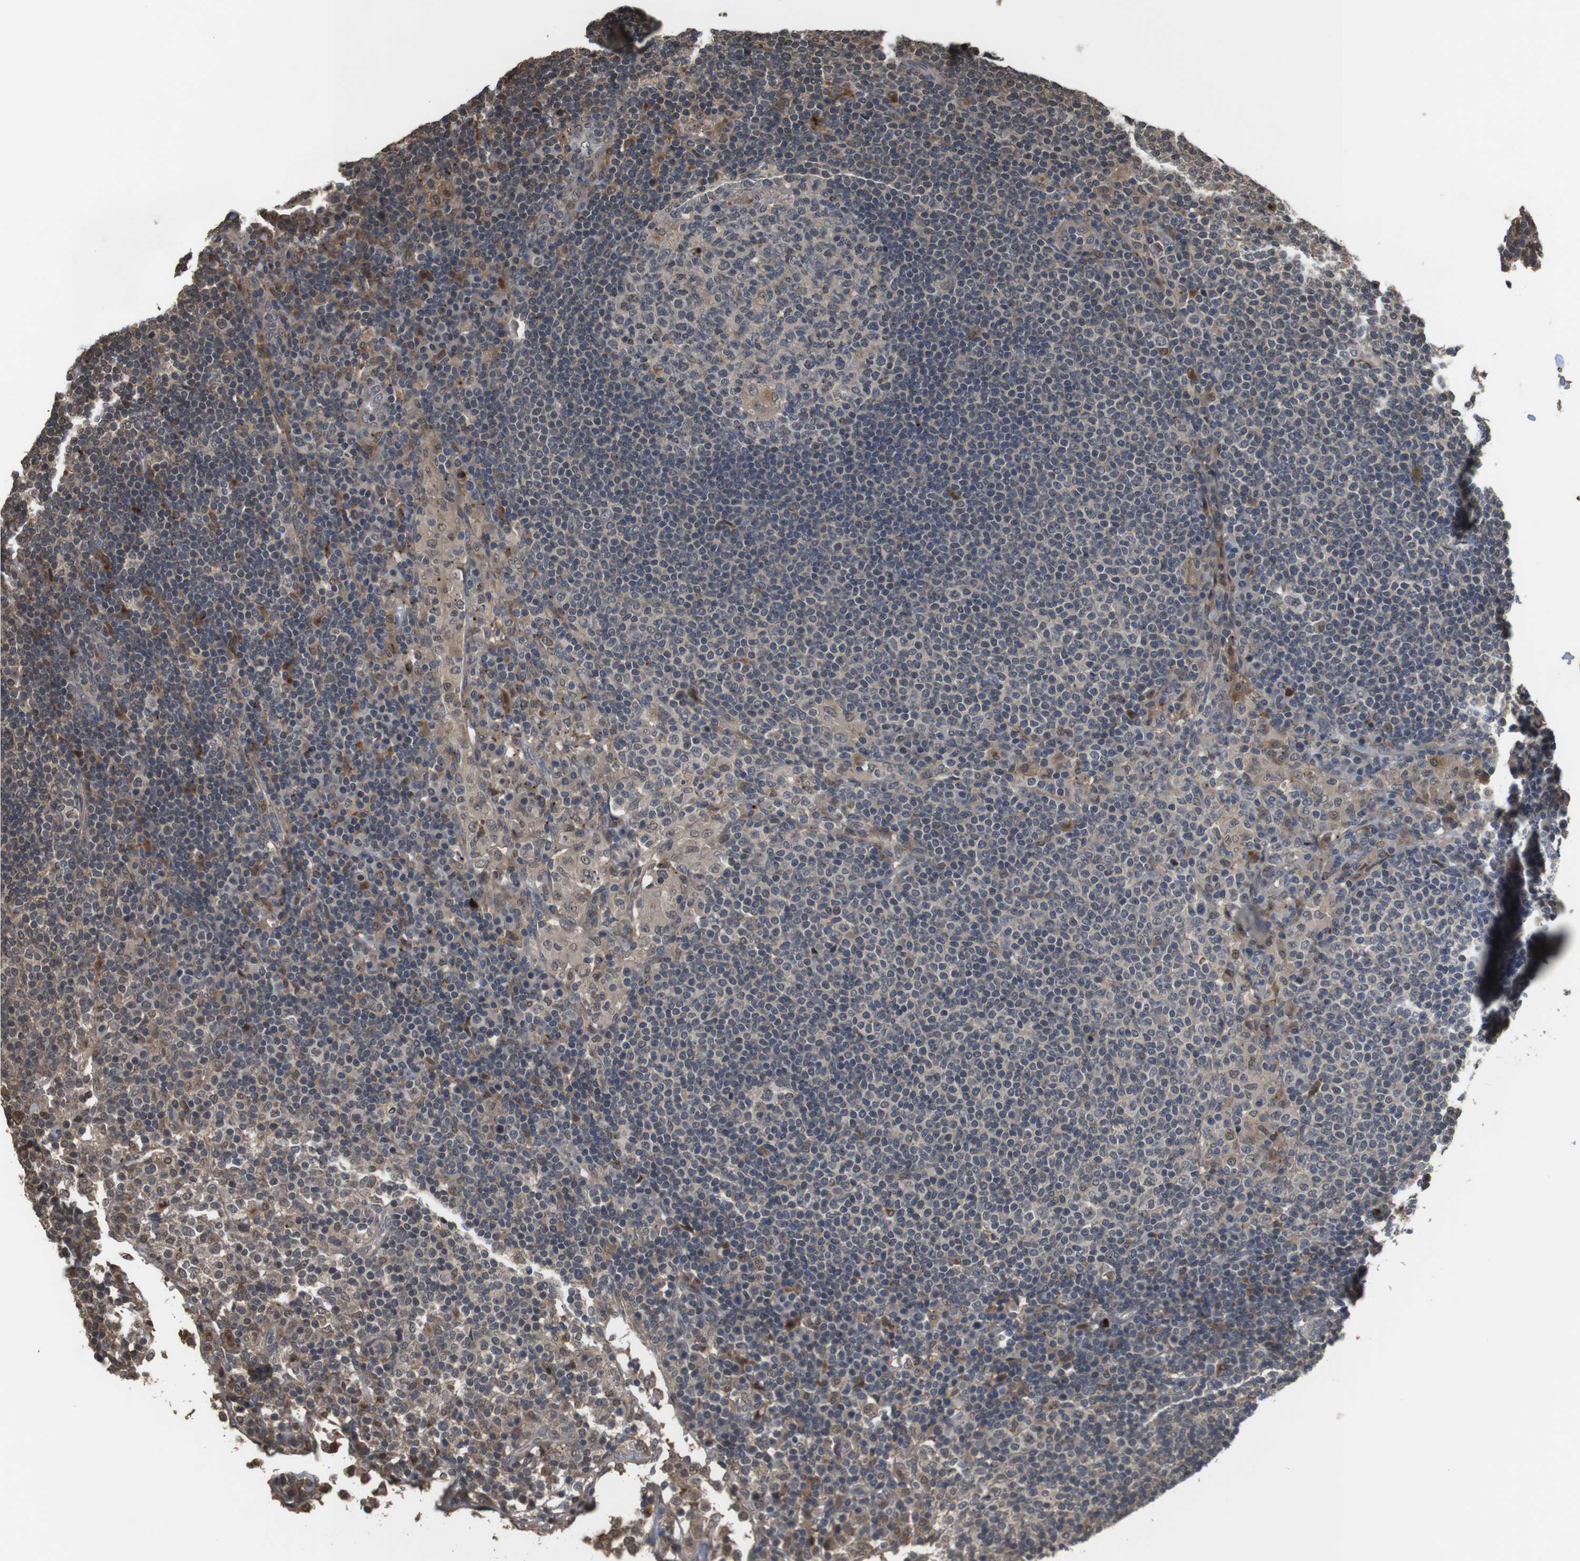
{"staining": {"intensity": "weak", "quantity": "25%-75%", "location": "cytoplasmic/membranous"}, "tissue": "lymph node", "cell_type": "Germinal center cells", "image_type": "normal", "snomed": [{"axis": "morphology", "description": "Normal tissue, NOS"}, {"axis": "topography", "description": "Lymph node"}], "caption": "Protein expression analysis of unremarkable human lymph node reveals weak cytoplasmic/membranous expression in about 25%-75% of germinal center cells.", "gene": "FZD10", "patient": {"sex": "female", "age": 53}}